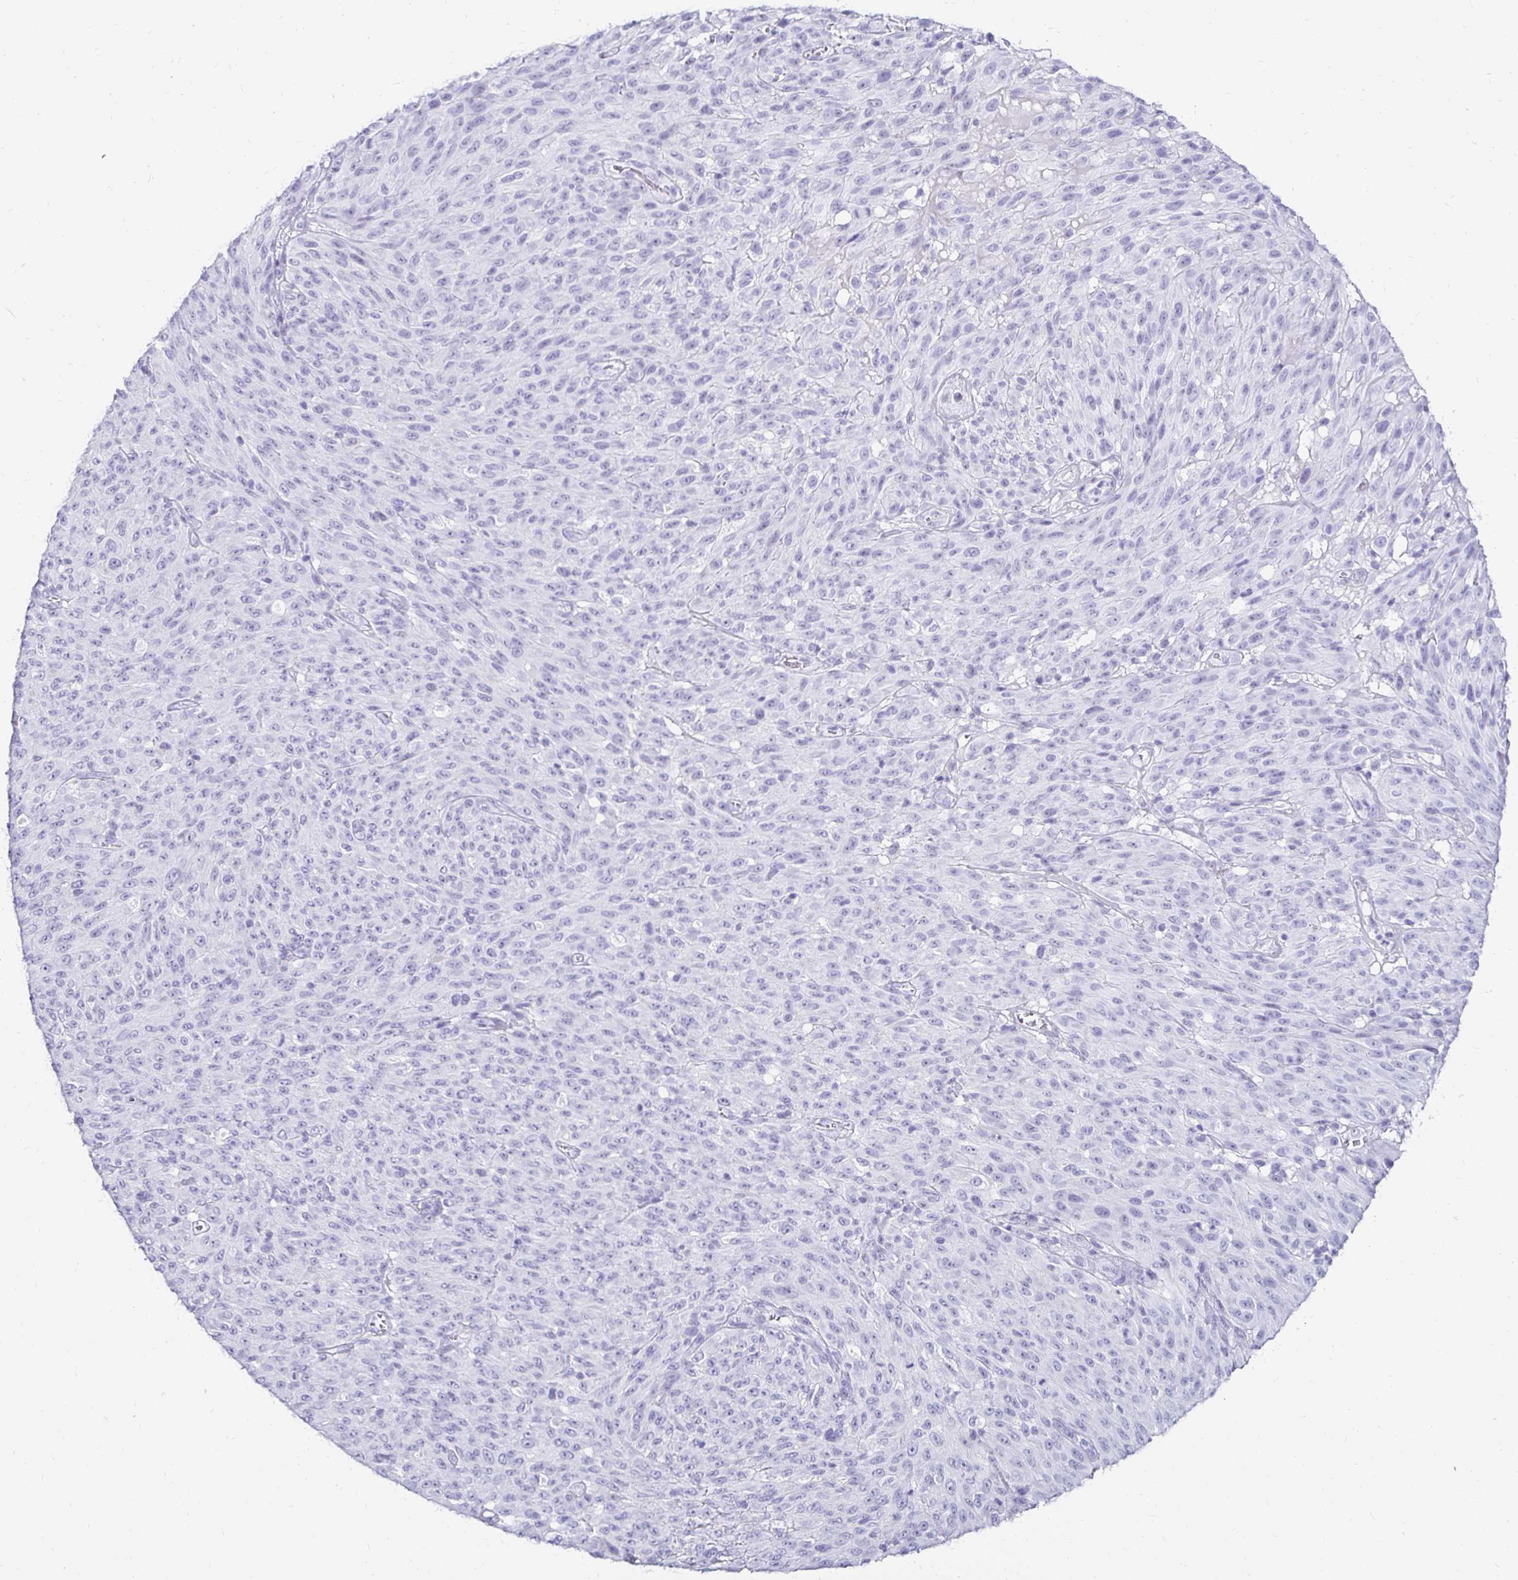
{"staining": {"intensity": "negative", "quantity": "none", "location": "none"}, "tissue": "melanoma", "cell_type": "Tumor cells", "image_type": "cancer", "snomed": [{"axis": "morphology", "description": "Malignant melanoma, NOS"}, {"axis": "topography", "description": "Skin"}], "caption": "This is an immunohistochemistry image of melanoma. There is no staining in tumor cells.", "gene": "CST6", "patient": {"sex": "male", "age": 85}}